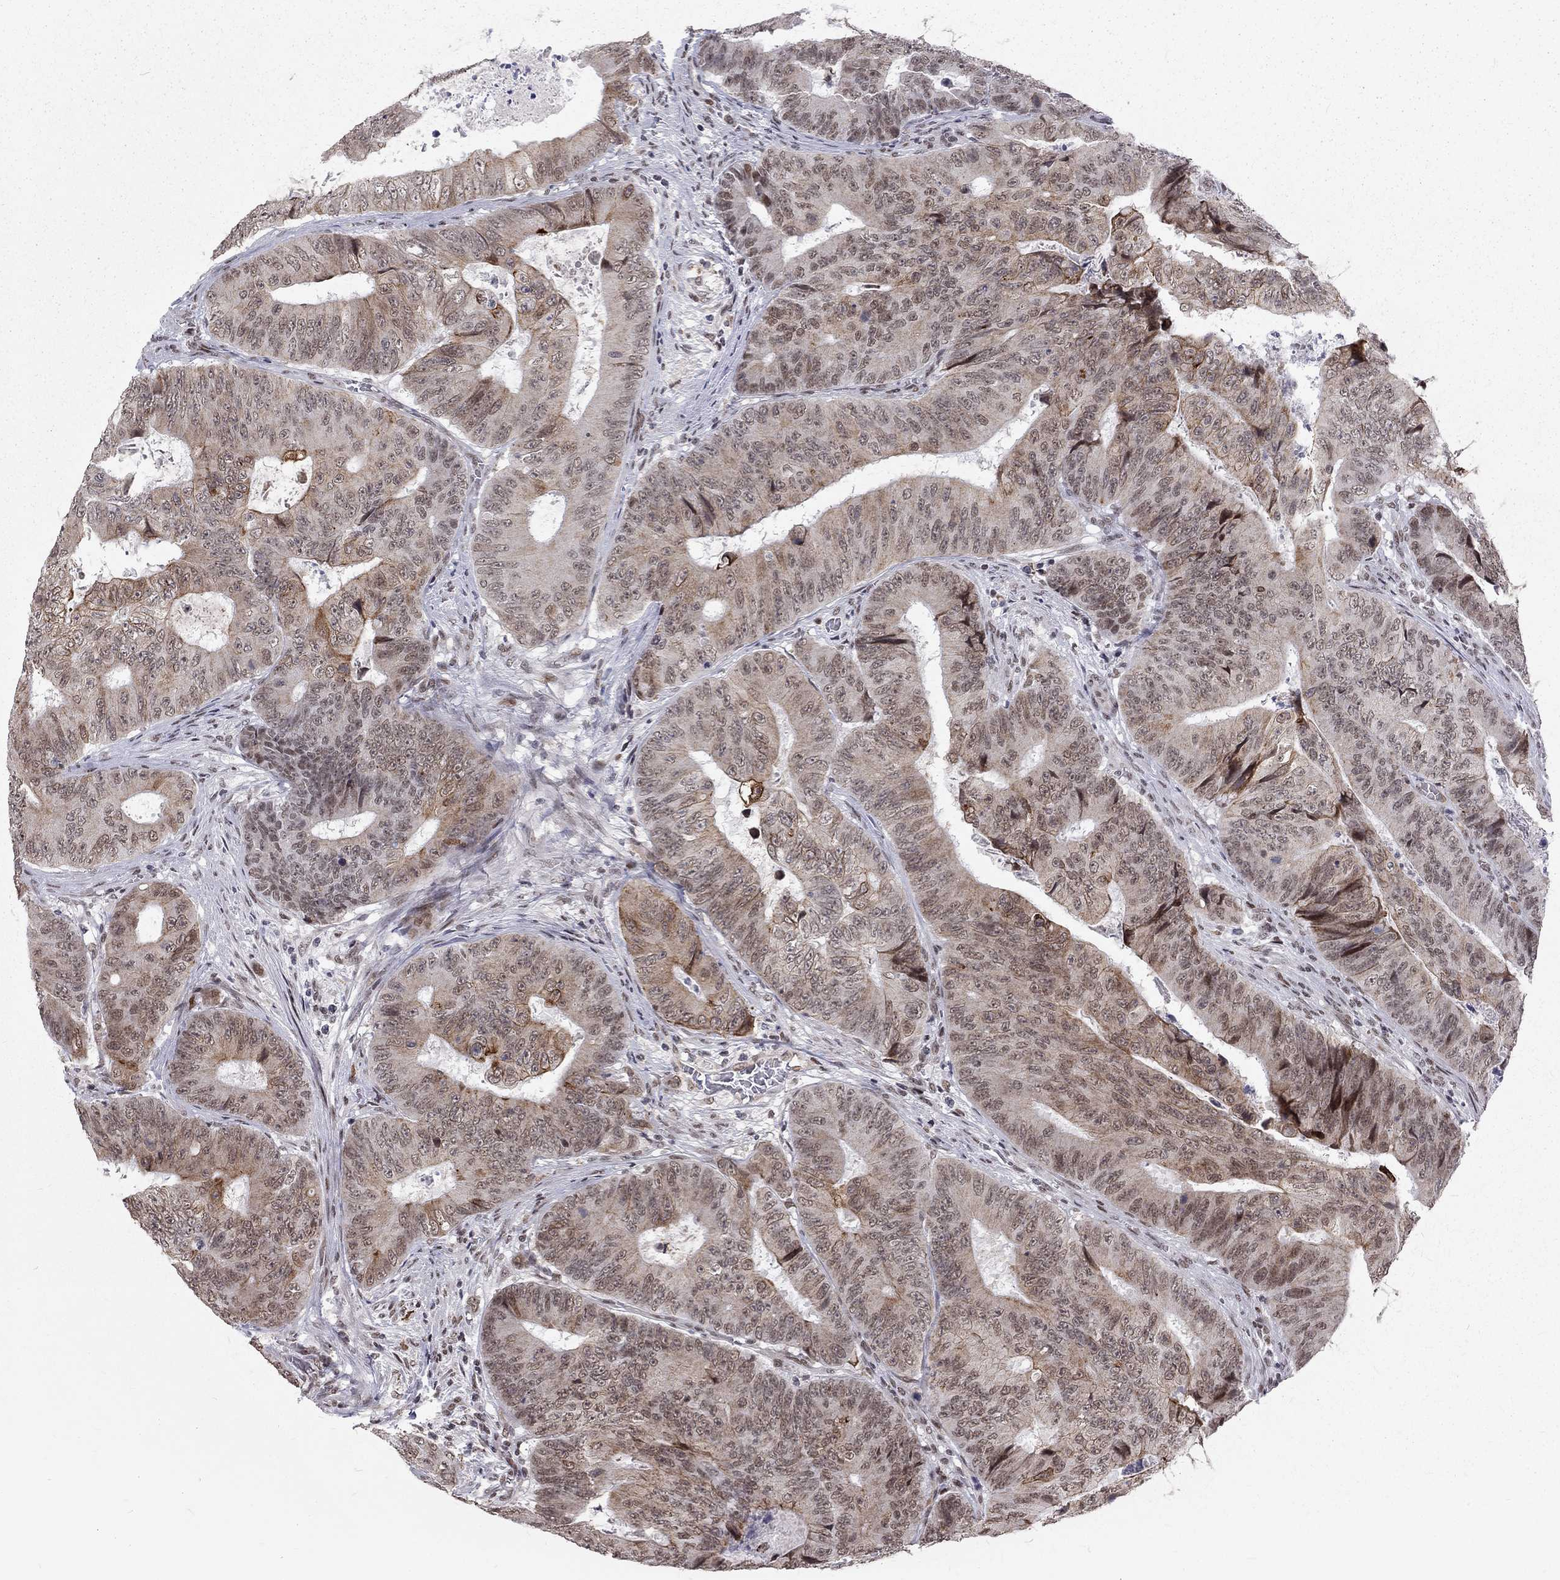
{"staining": {"intensity": "moderate", "quantity": "25%-75%", "location": "nuclear"}, "tissue": "colorectal cancer", "cell_type": "Tumor cells", "image_type": "cancer", "snomed": [{"axis": "morphology", "description": "Adenocarcinoma, NOS"}, {"axis": "topography", "description": "Colon"}], "caption": "Immunohistochemical staining of human colorectal cancer exhibits medium levels of moderate nuclear staining in approximately 25%-75% of tumor cells.", "gene": "TCEAL1", "patient": {"sex": "female", "age": 48}}